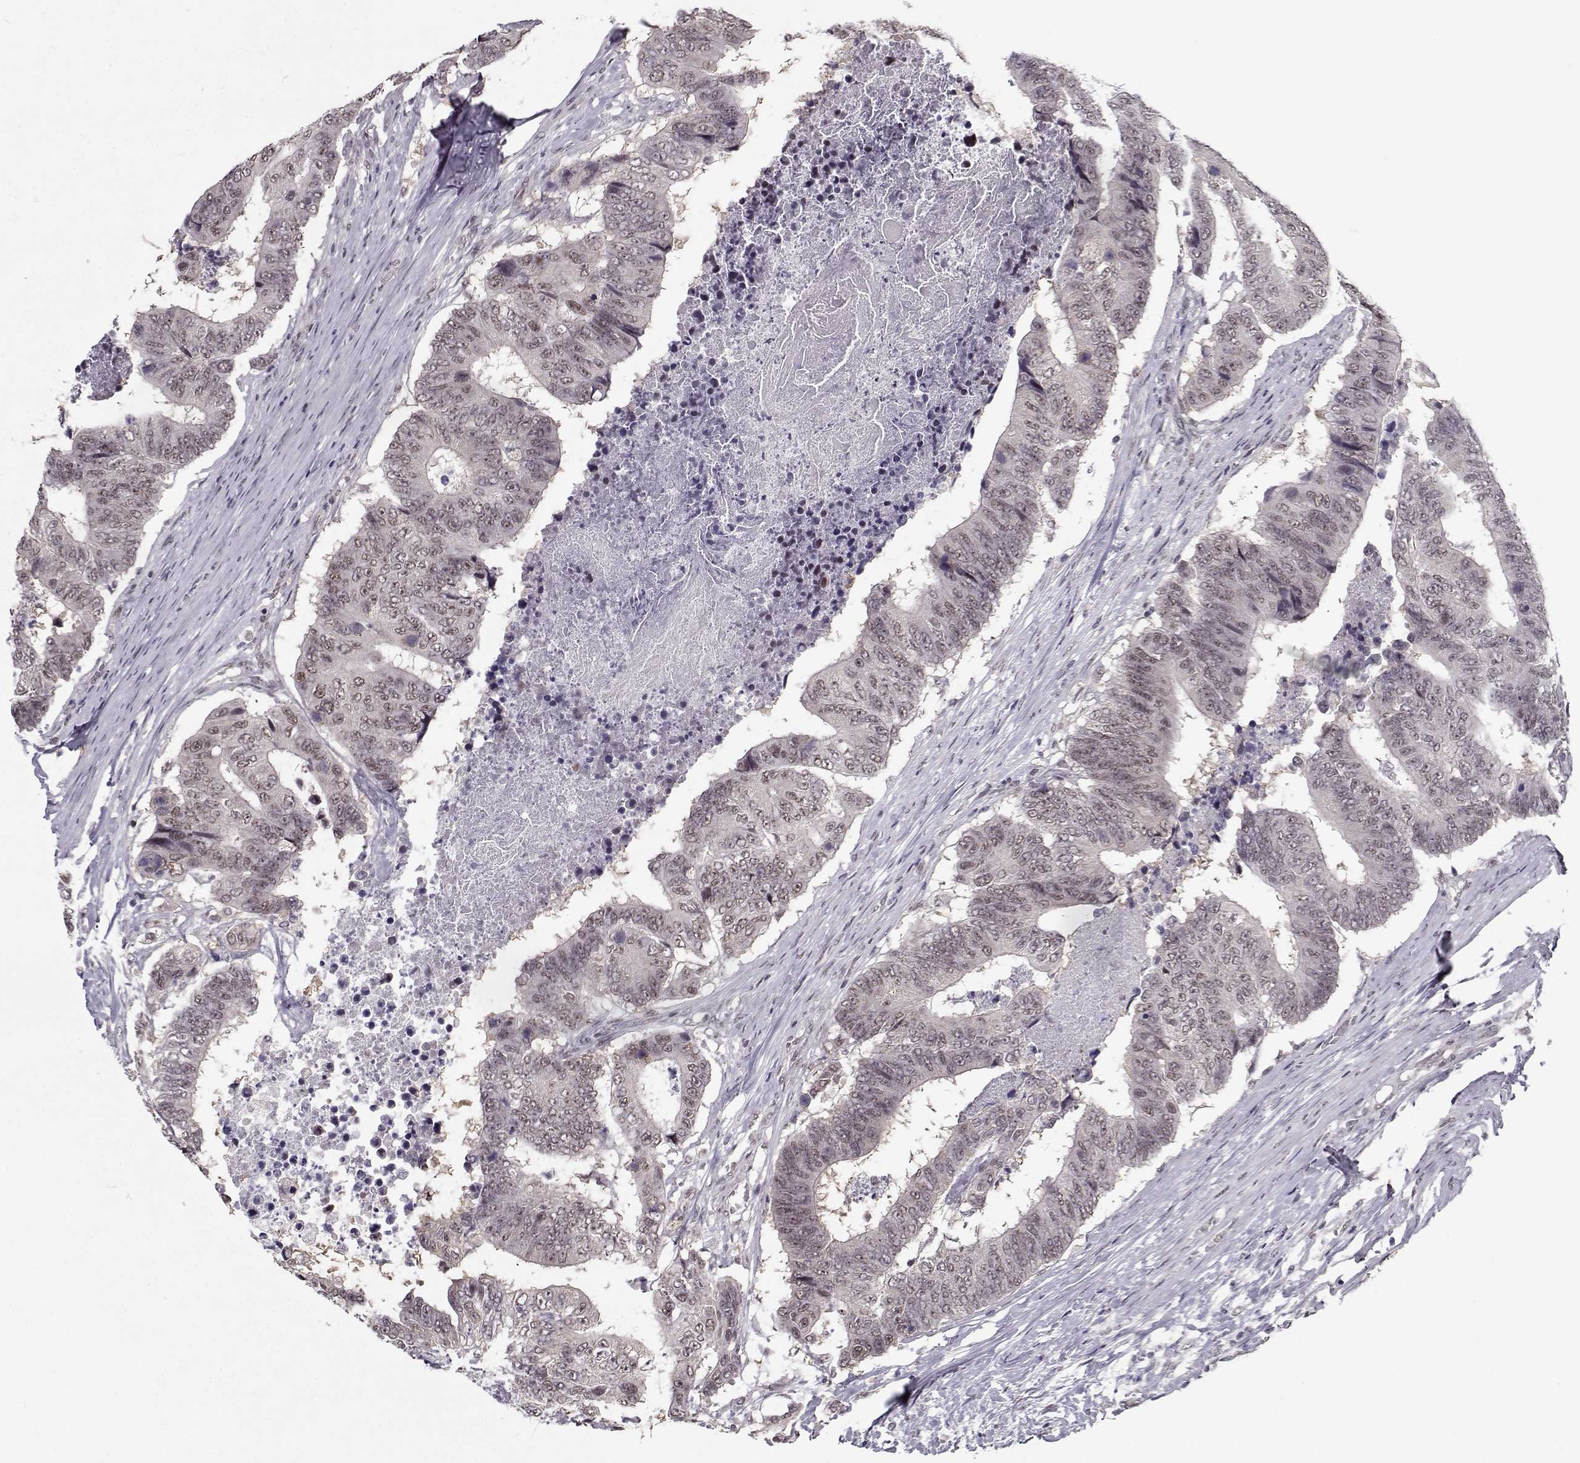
{"staining": {"intensity": "weak", "quantity": "25%-75%", "location": "nuclear"}, "tissue": "colorectal cancer", "cell_type": "Tumor cells", "image_type": "cancer", "snomed": [{"axis": "morphology", "description": "Adenocarcinoma, NOS"}, {"axis": "topography", "description": "Colon"}], "caption": "This is an image of immunohistochemistry (IHC) staining of colorectal adenocarcinoma, which shows weak positivity in the nuclear of tumor cells.", "gene": "TESPA1", "patient": {"sex": "female", "age": 48}}